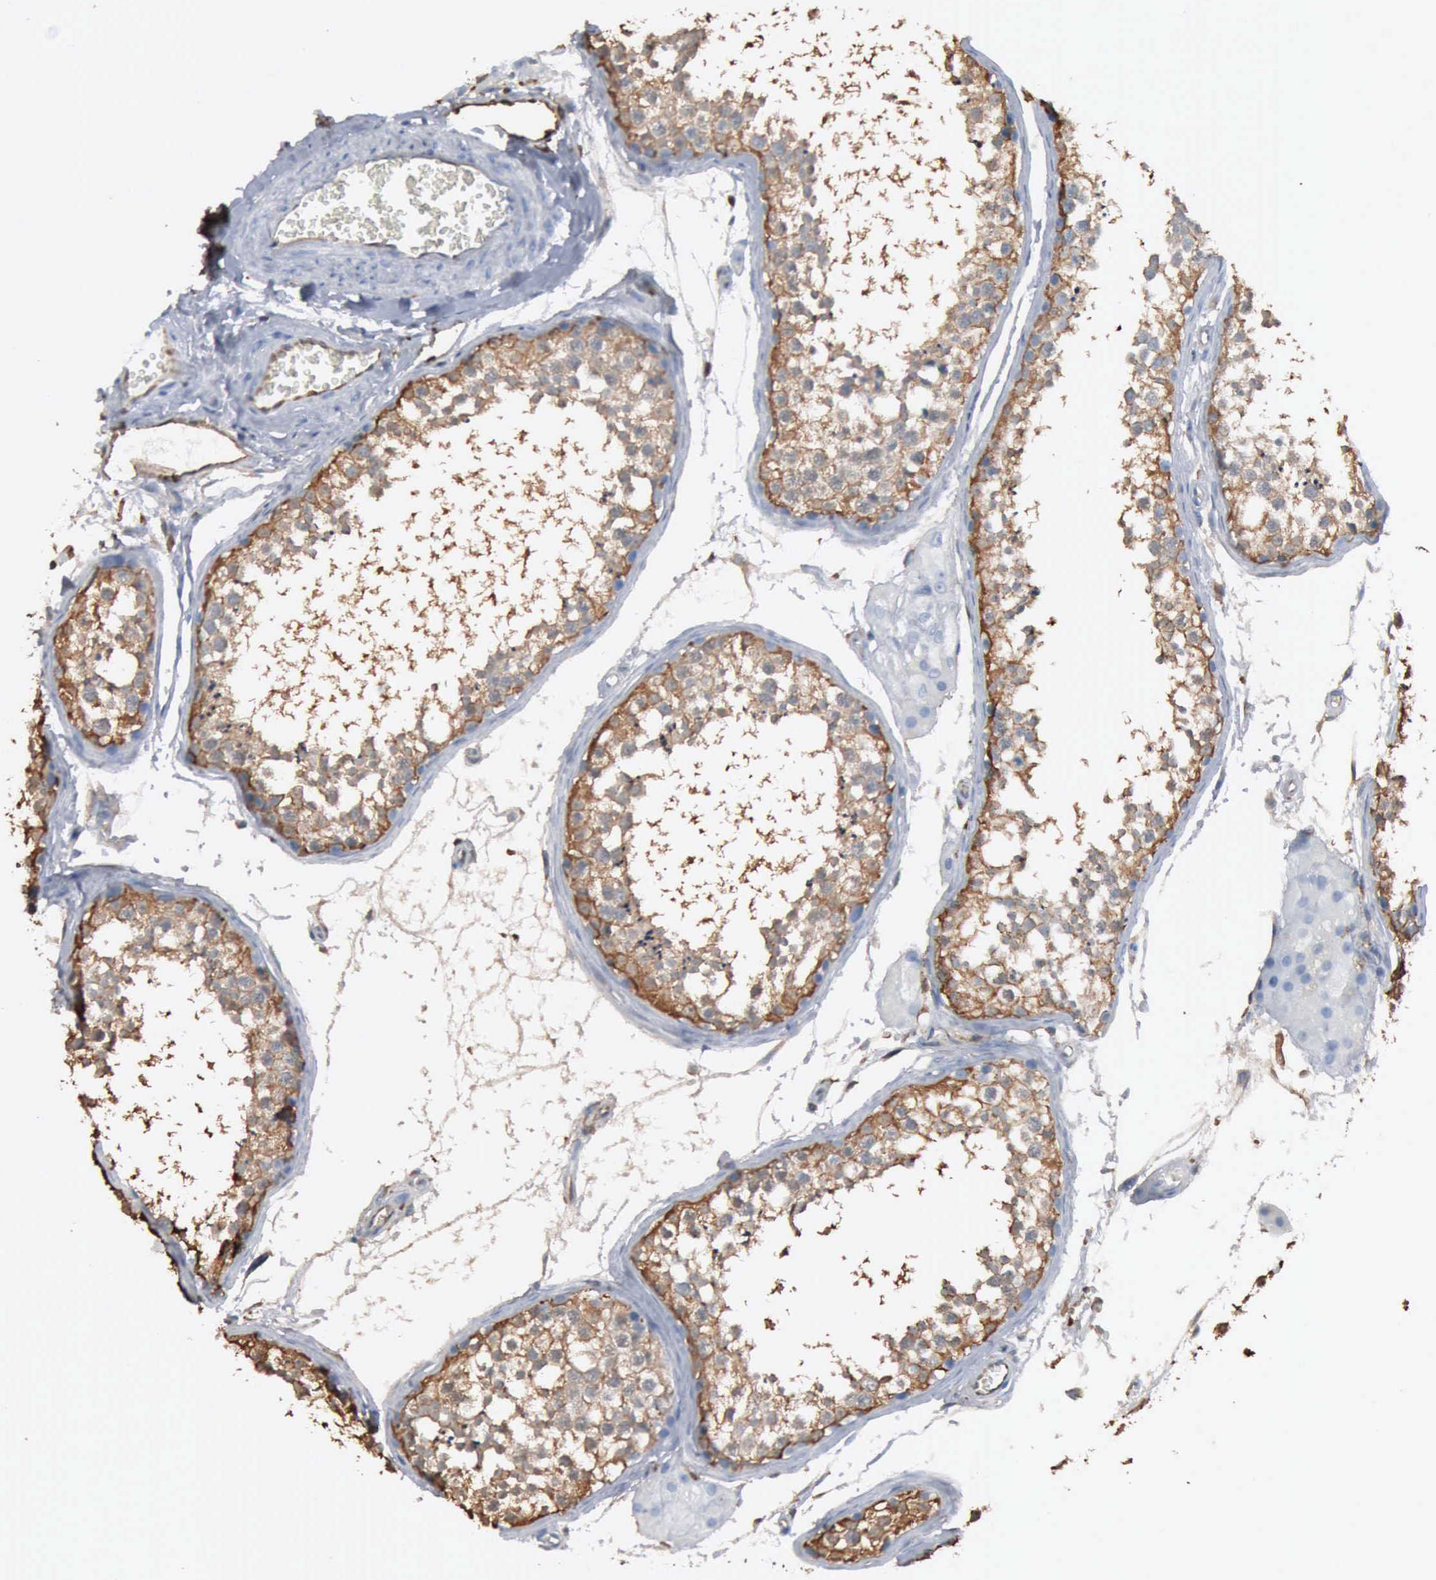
{"staining": {"intensity": "moderate", "quantity": ">75%", "location": "cytoplasmic/membranous"}, "tissue": "testis", "cell_type": "Cells in seminiferous ducts", "image_type": "normal", "snomed": [{"axis": "morphology", "description": "Normal tissue, NOS"}, {"axis": "topography", "description": "Testis"}], "caption": "IHC of benign human testis reveals medium levels of moderate cytoplasmic/membranous expression in about >75% of cells in seminiferous ducts. (brown staining indicates protein expression, while blue staining denotes nuclei).", "gene": "FSCN1", "patient": {"sex": "male", "age": 57}}